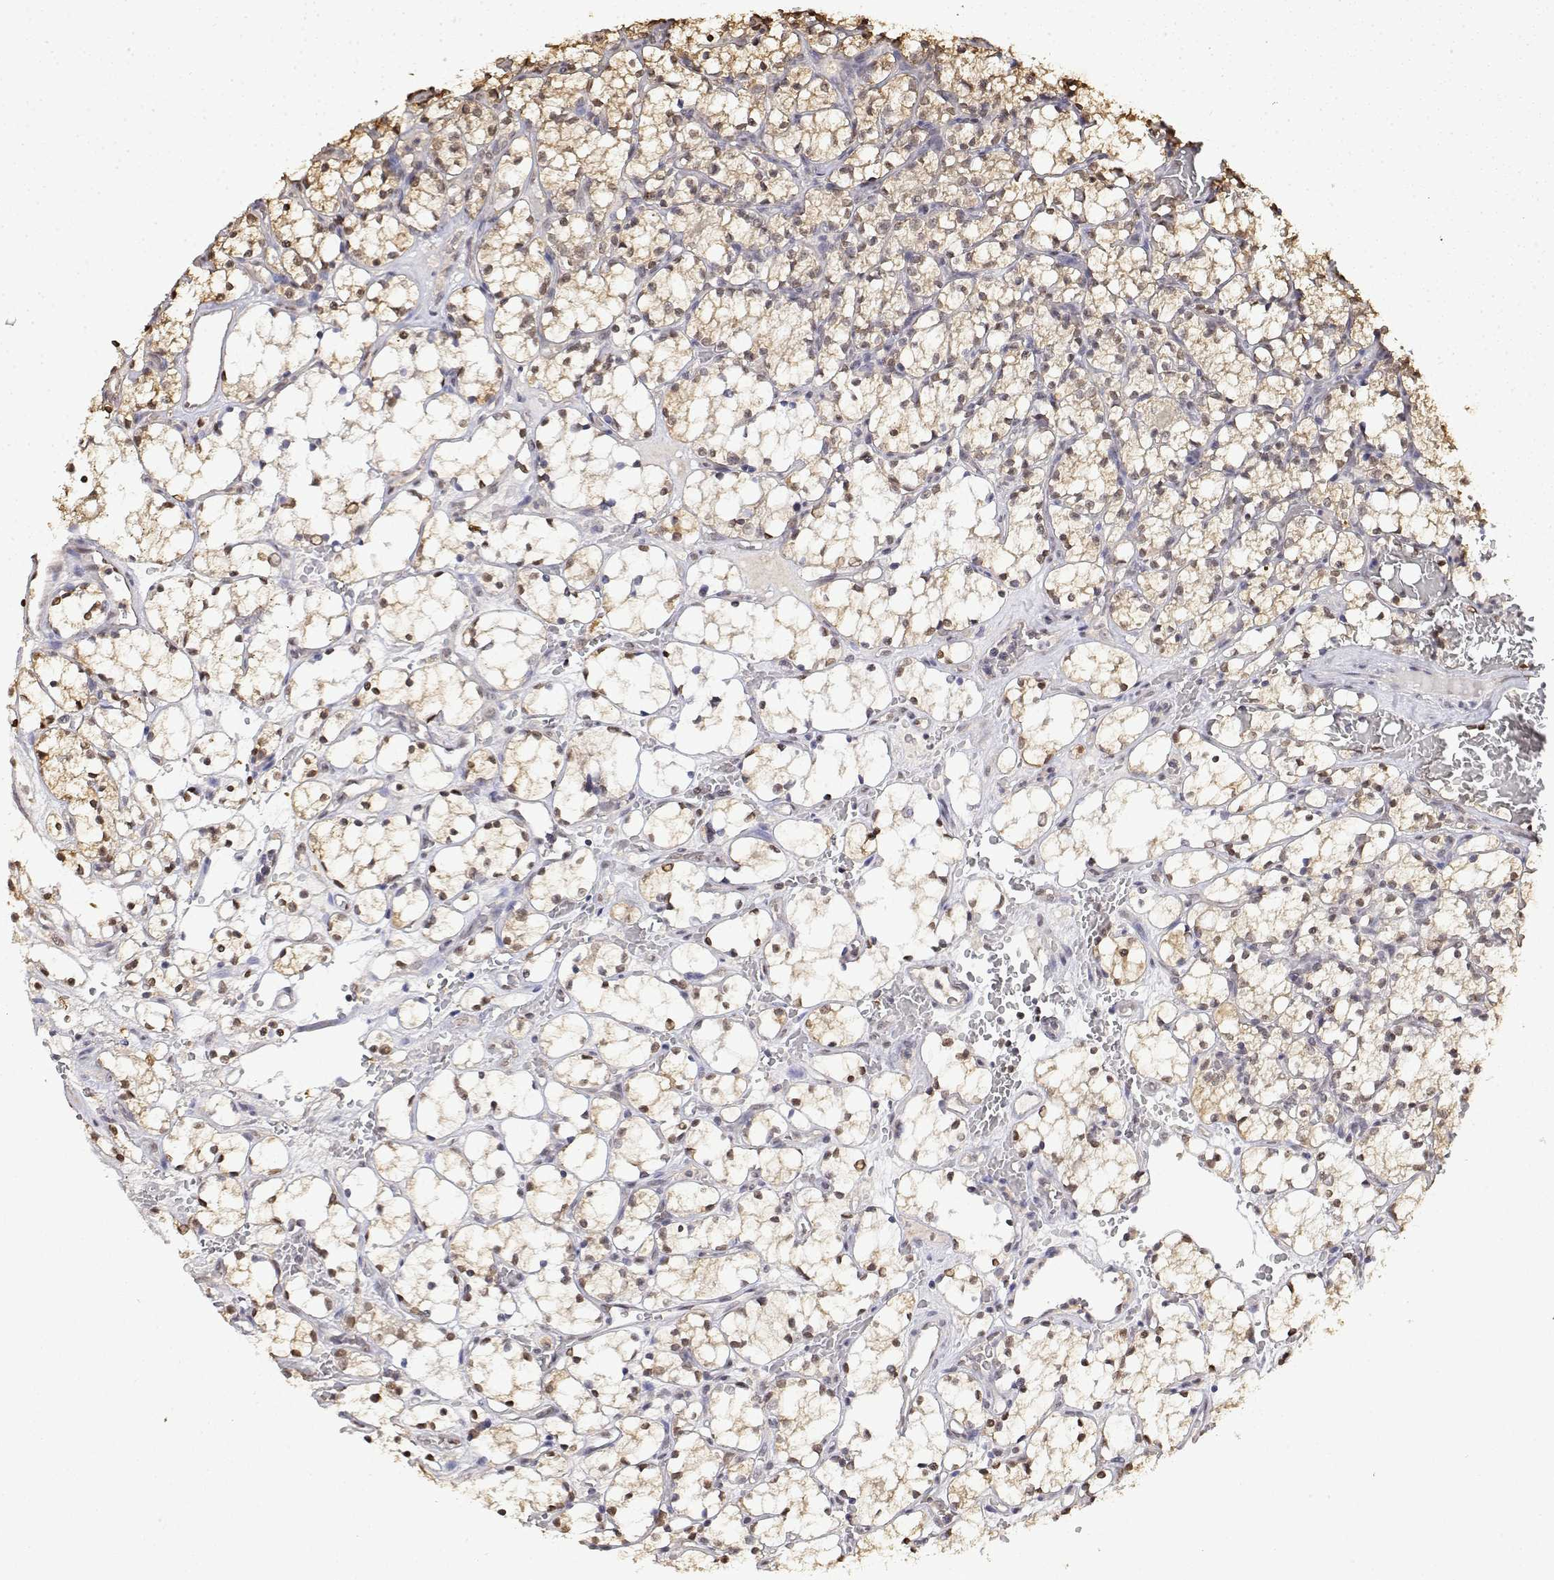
{"staining": {"intensity": "moderate", "quantity": "<25%", "location": "nuclear"}, "tissue": "renal cancer", "cell_type": "Tumor cells", "image_type": "cancer", "snomed": [{"axis": "morphology", "description": "Adenocarcinoma, NOS"}, {"axis": "topography", "description": "Kidney"}], "caption": "Adenocarcinoma (renal) tissue shows moderate nuclear staining in about <25% of tumor cells, visualized by immunohistochemistry. Immunohistochemistry (ihc) stains the protein in brown and the nuclei are stained blue.", "gene": "TPI1", "patient": {"sex": "female", "age": 69}}